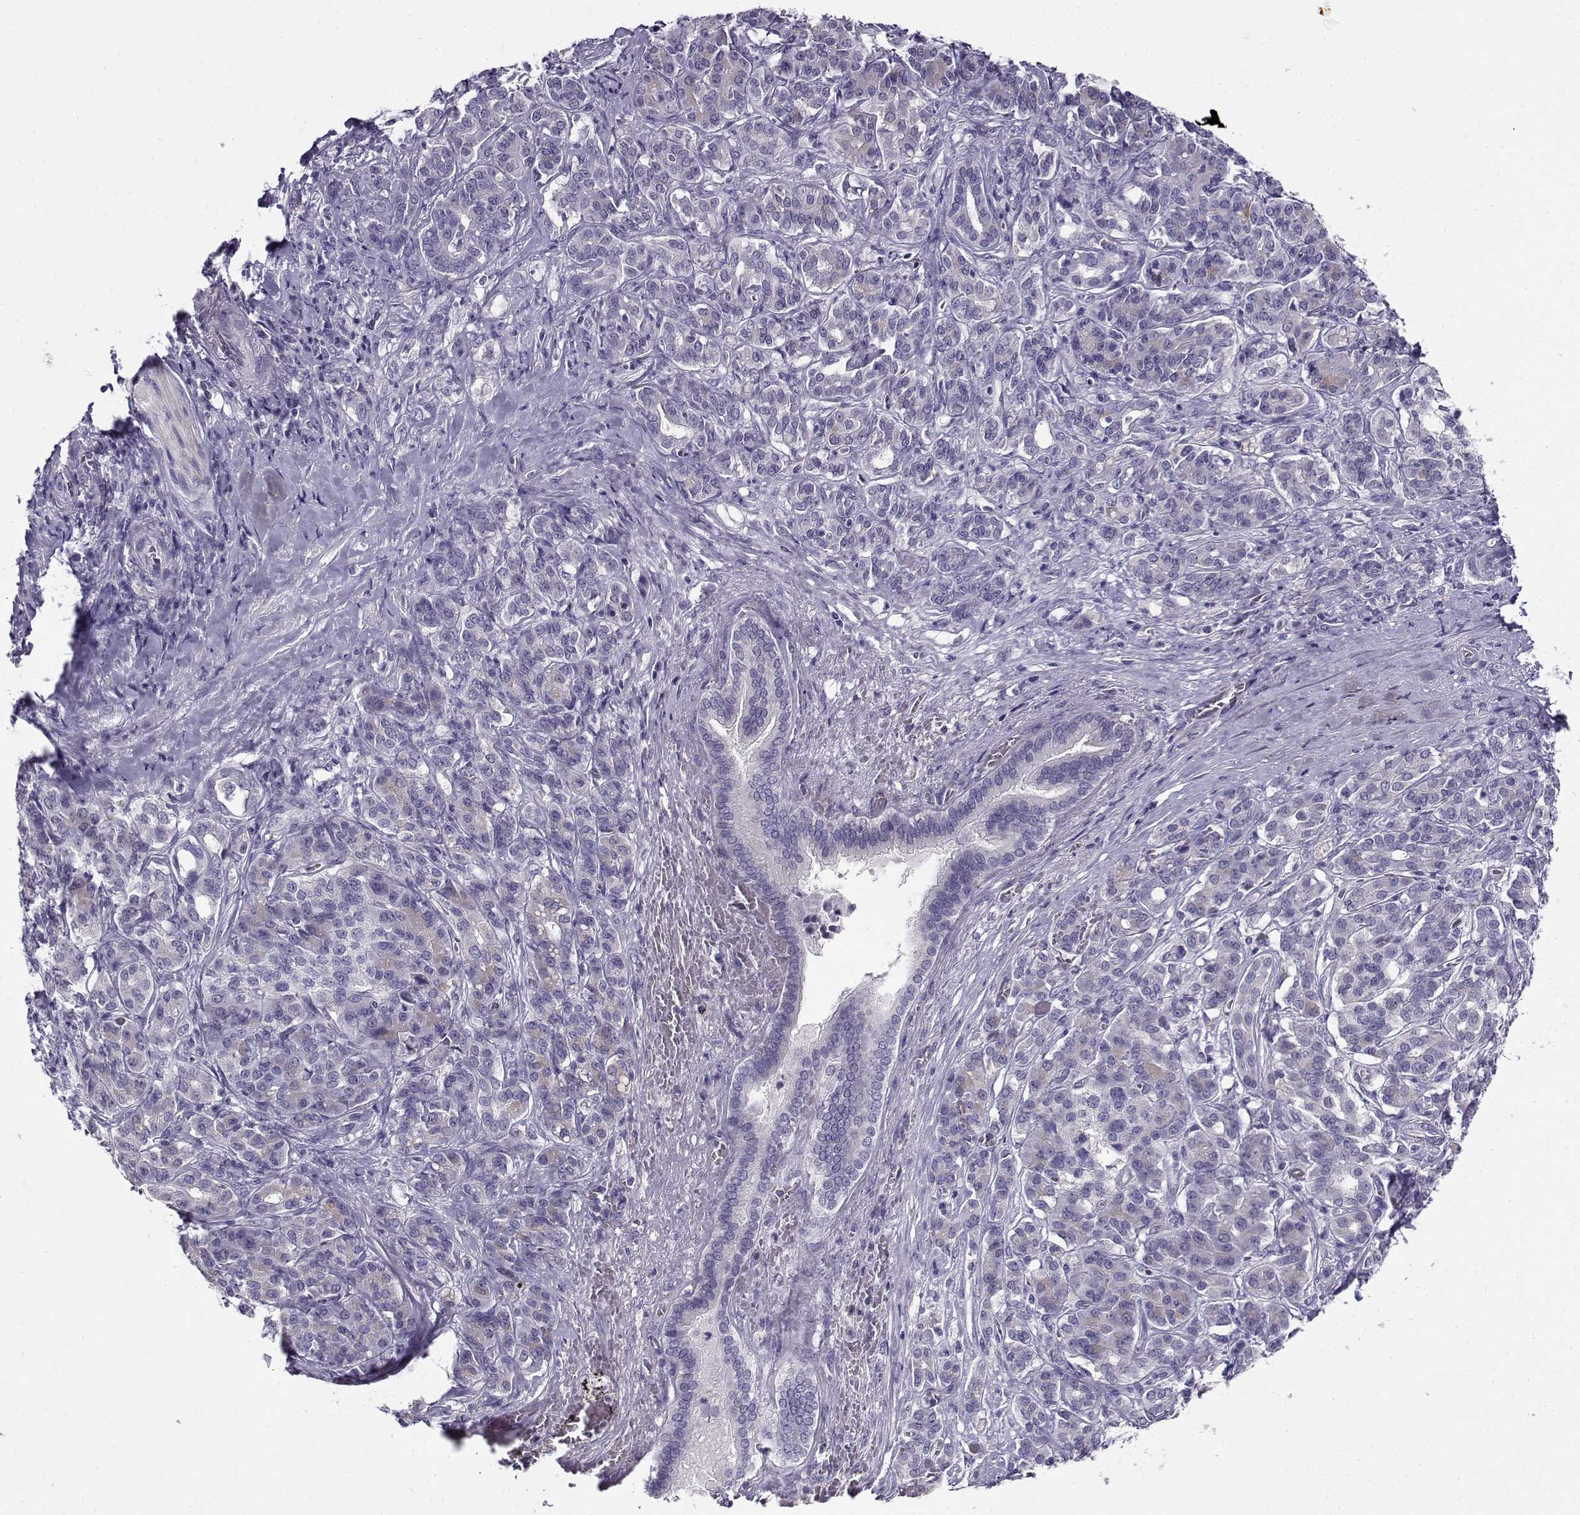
{"staining": {"intensity": "negative", "quantity": "none", "location": "none"}, "tissue": "pancreatic cancer", "cell_type": "Tumor cells", "image_type": "cancer", "snomed": [{"axis": "morphology", "description": "Normal tissue, NOS"}, {"axis": "morphology", "description": "Inflammation, NOS"}, {"axis": "morphology", "description": "Adenocarcinoma, NOS"}, {"axis": "topography", "description": "Pancreas"}], "caption": "Tumor cells are negative for protein expression in human pancreatic cancer.", "gene": "FEZF1", "patient": {"sex": "male", "age": 57}}